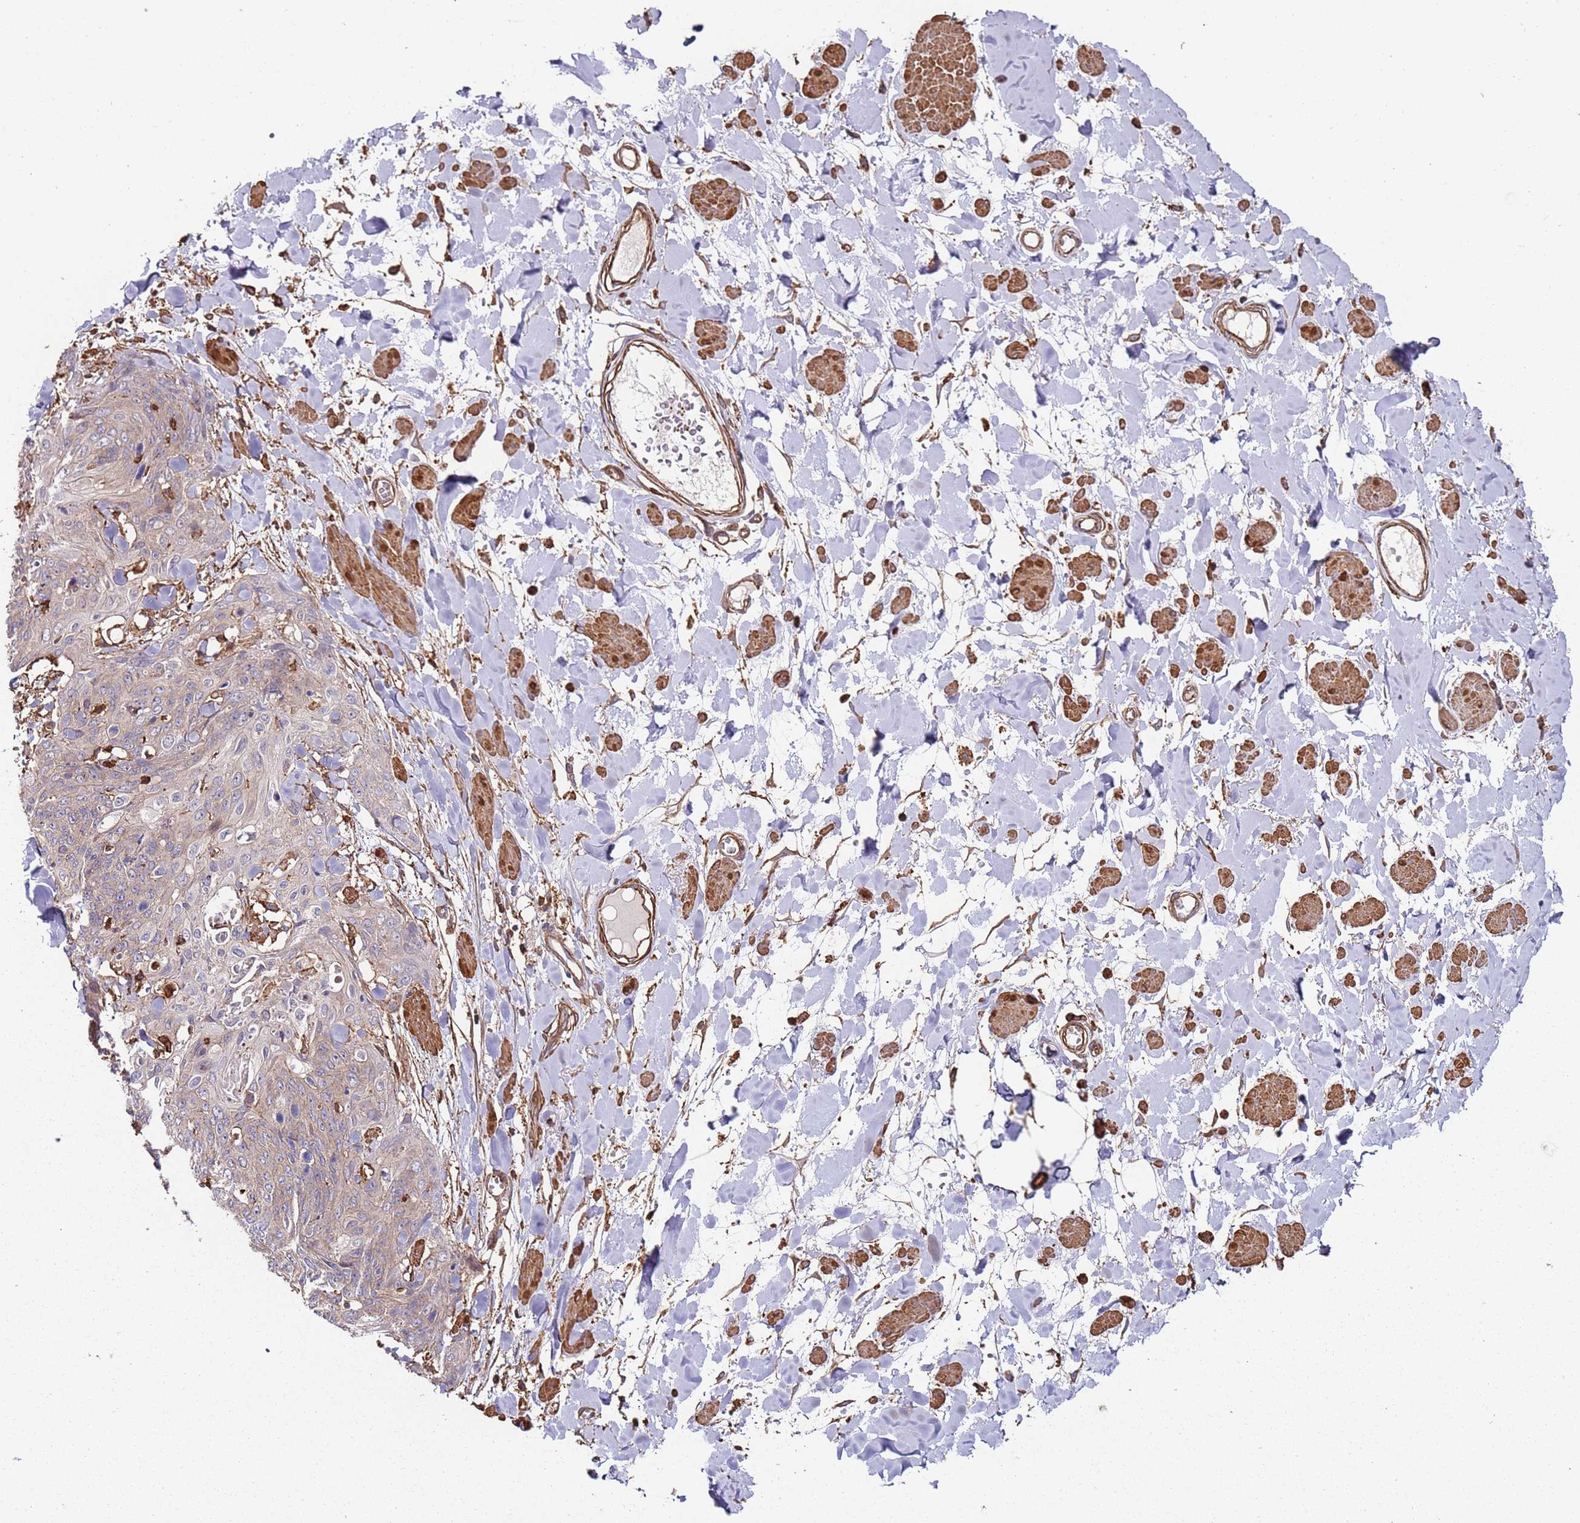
{"staining": {"intensity": "weak", "quantity": "25%-75%", "location": "cytoplasmic/membranous"}, "tissue": "skin cancer", "cell_type": "Tumor cells", "image_type": "cancer", "snomed": [{"axis": "morphology", "description": "Squamous cell carcinoma, NOS"}, {"axis": "topography", "description": "Skin"}, {"axis": "topography", "description": "Vulva"}], "caption": "Skin cancer tissue exhibits weak cytoplasmic/membranous positivity in approximately 25%-75% of tumor cells", "gene": "CYP2U1", "patient": {"sex": "female", "age": 85}}